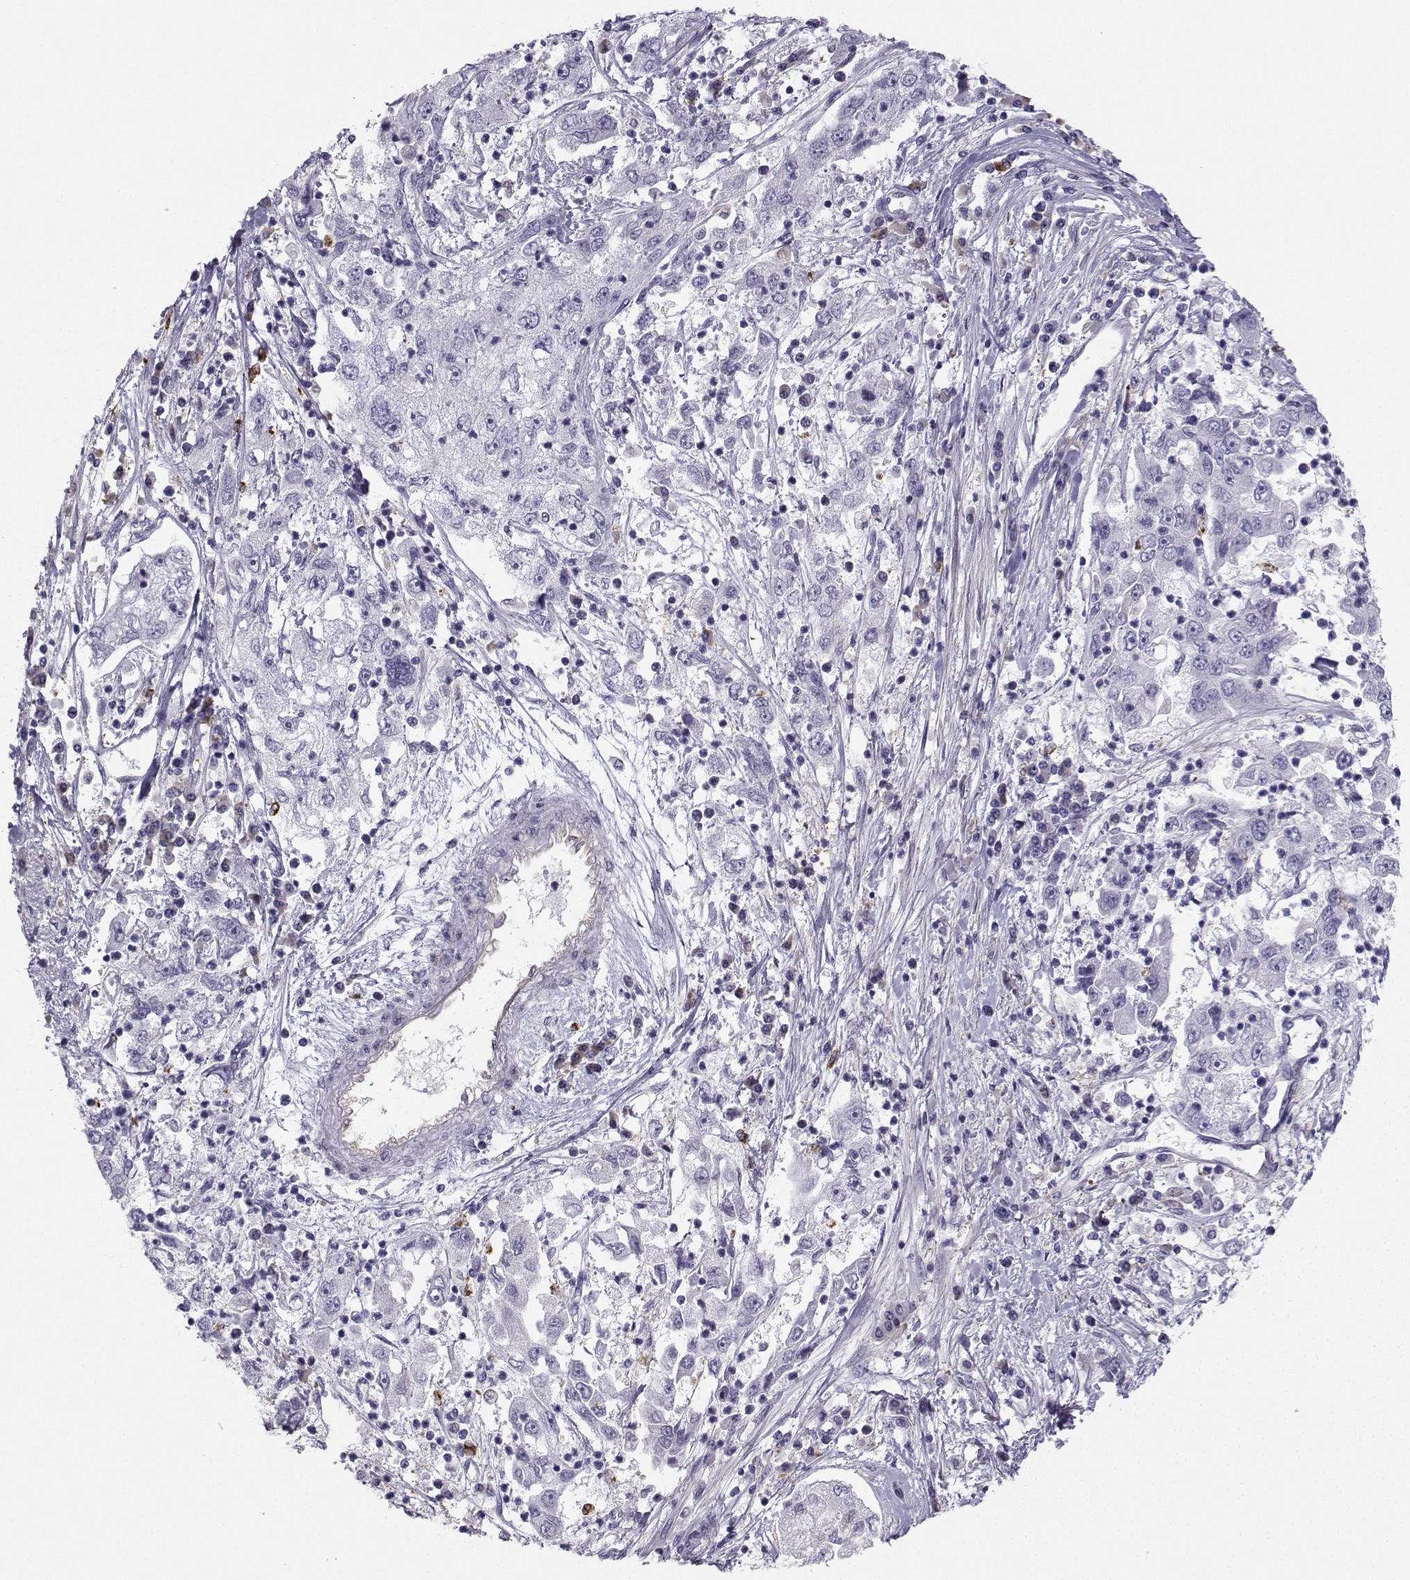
{"staining": {"intensity": "negative", "quantity": "none", "location": "none"}, "tissue": "cervical cancer", "cell_type": "Tumor cells", "image_type": "cancer", "snomed": [{"axis": "morphology", "description": "Squamous cell carcinoma, NOS"}, {"axis": "topography", "description": "Cervix"}], "caption": "High magnification brightfield microscopy of cervical cancer (squamous cell carcinoma) stained with DAB (3,3'-diaminobenzidine) (brown) and counterstained with hematoxylin (blue): tumor cells show no significant expression.", "gene": "DCLK3", "patient": {"sex": "female", "age": 36}}